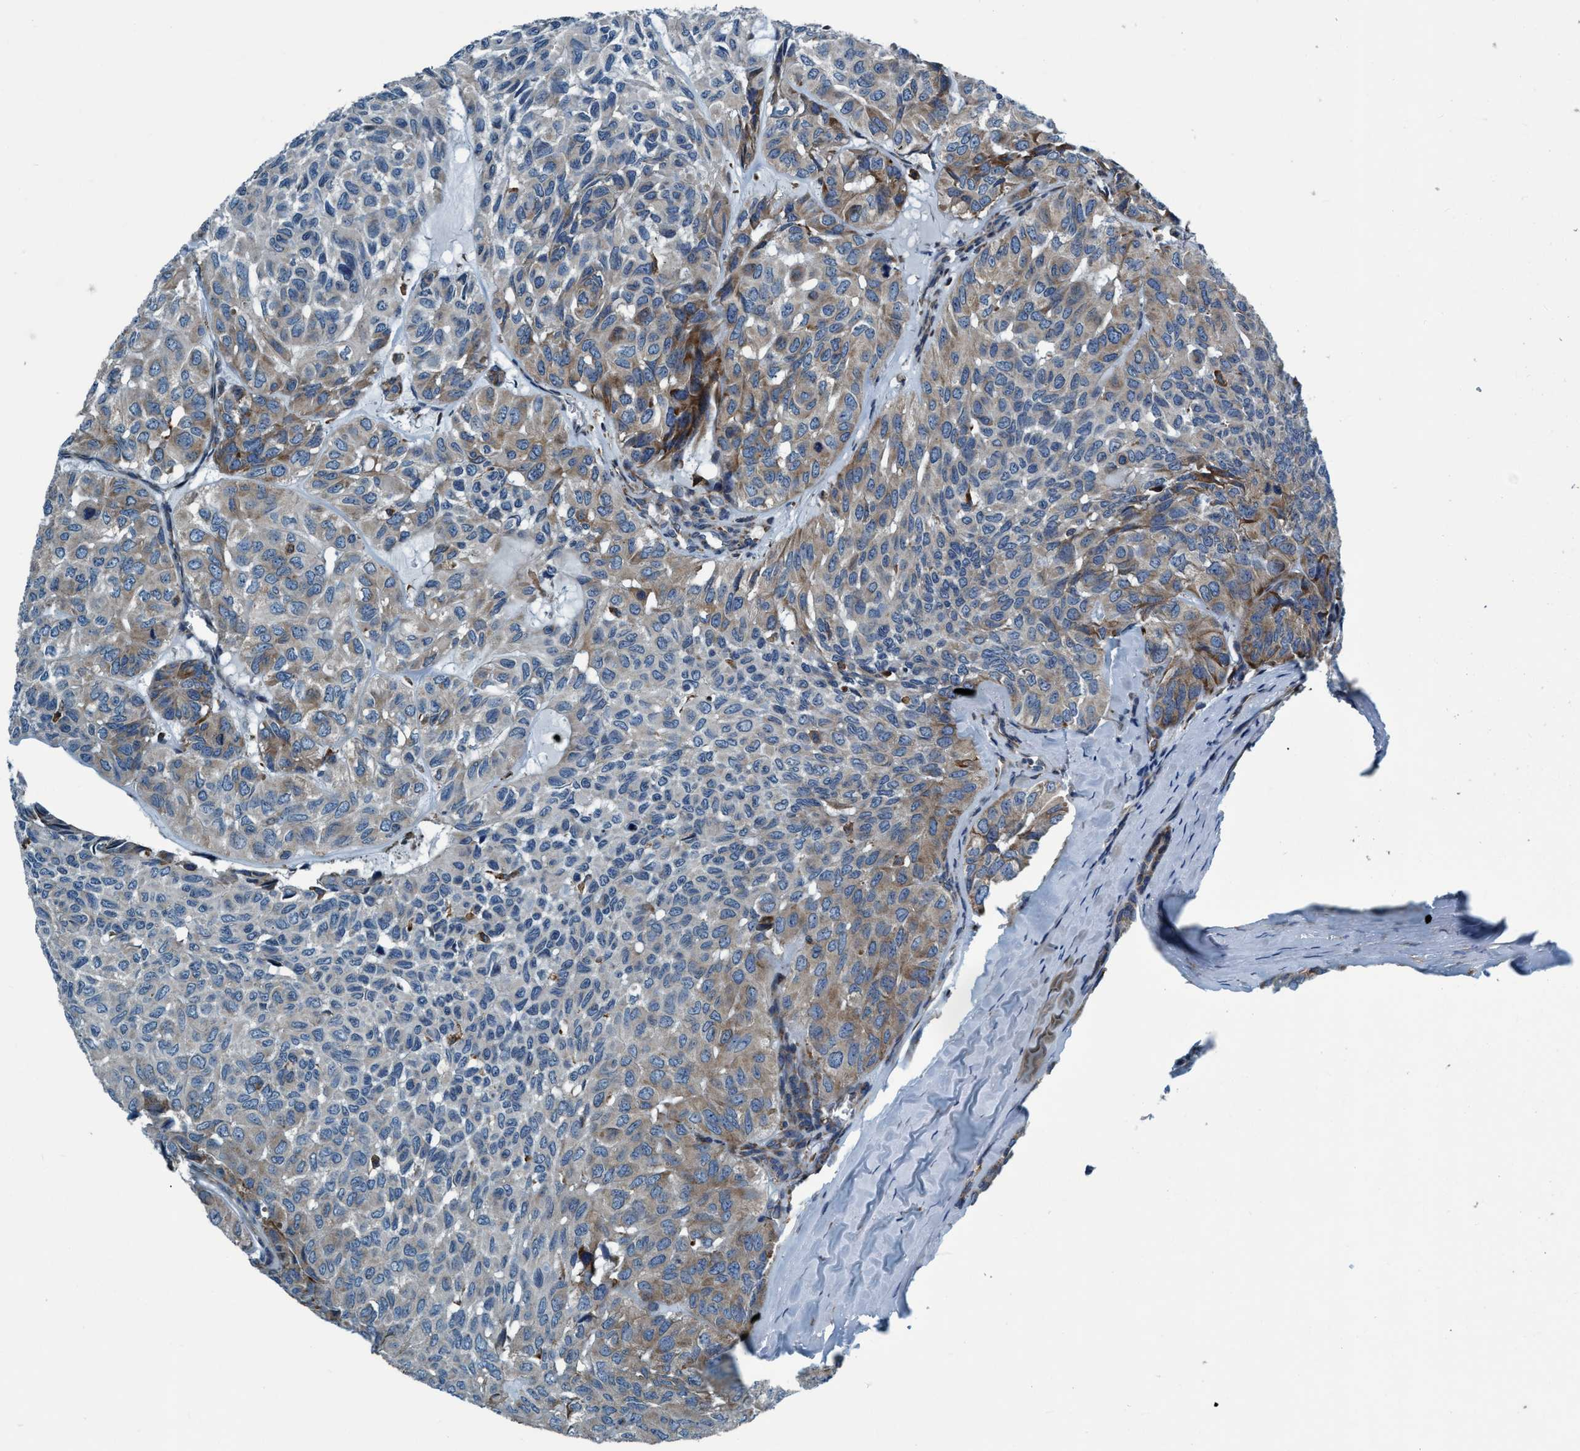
{"staining": {"intensity": "moderate", "quantity": "<25%", "location": "cytoplasmic/membranous"}, "tissue": "head and neck cancer", "cell_type": "Tumor cells", "image_type": "cancer", "snomed": [{"axis": "morphology", "description": "Adenocarcinoma, NOS"}, {"axis": "topography", "description": "Salivary gland, NOS"}, {"axis": "topography", "description": "Head-Neck"}], "caption": "Immunohistochemical staining of human head and neck cancer (adenocarcinoma) reveals low levels of moderate cytoplasmic/membranous positivity in about <25% of tumor cells.", "gene": "ARMC9", "patient": {"sex": "female", "age": 76}}